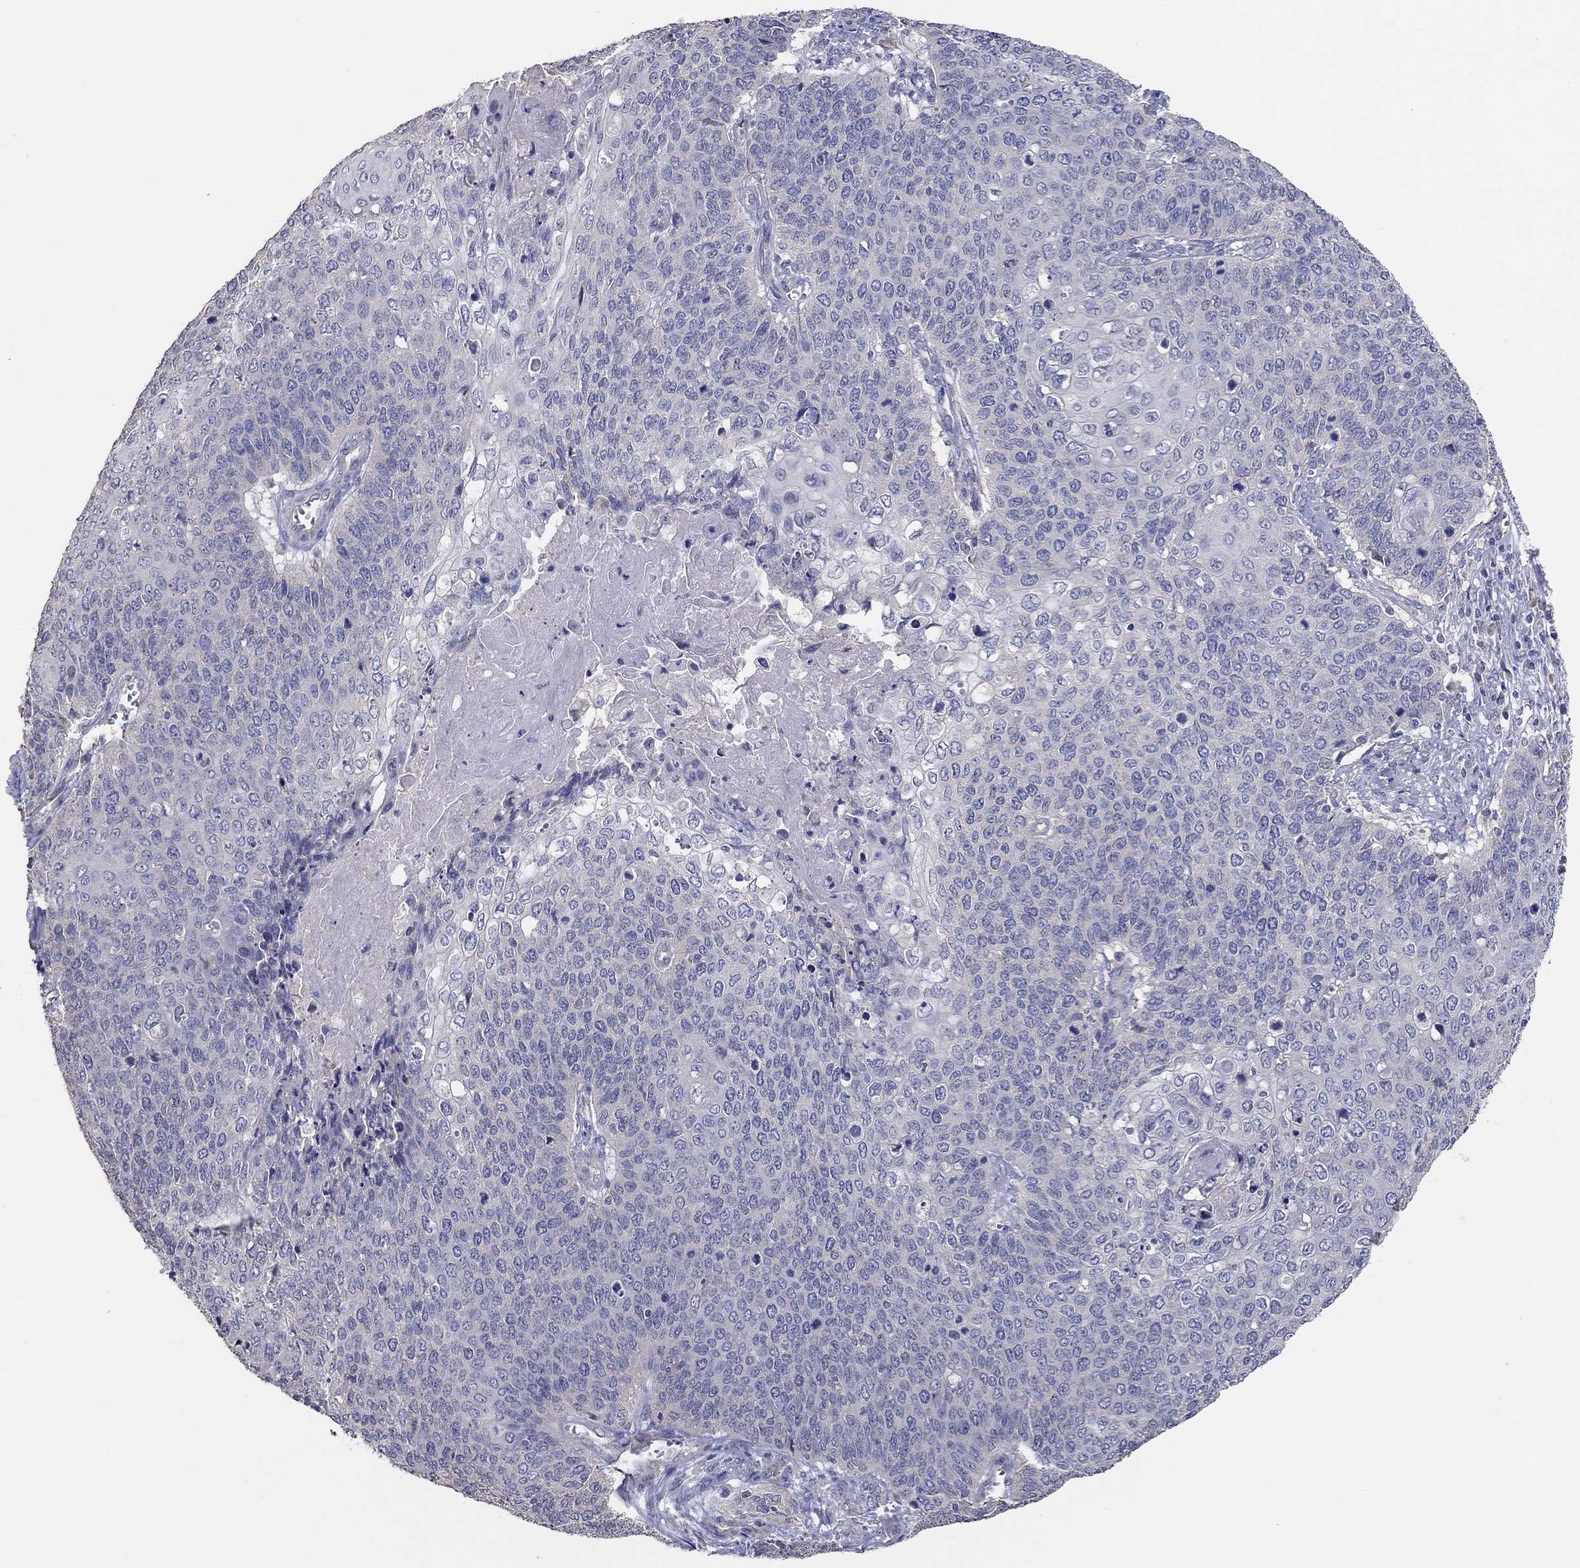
{"staining": {"intensity": "negative", "quantity": "none", "location": "none"}, "tissue": "cervical cancer", "cell_type": "Tumor cells", "image_type": "cancer", "snomed": [{"axis": "morphology", "description": "Squamous cell carcinoma, NOS"}, {"axis": "topography", "description": "Cervix"}], "caption": "Immunohistochemistry histopathology image of cervical cancer stained for a protein (brown), which shows no expression in tumor cells. (DAB (3,3'-diaminobenzidine) immunohistochemistry (IHC) with hematoxylin counter stain).", "gene": "DOCK3", "patient": {"sex": "female", "age": 39}}